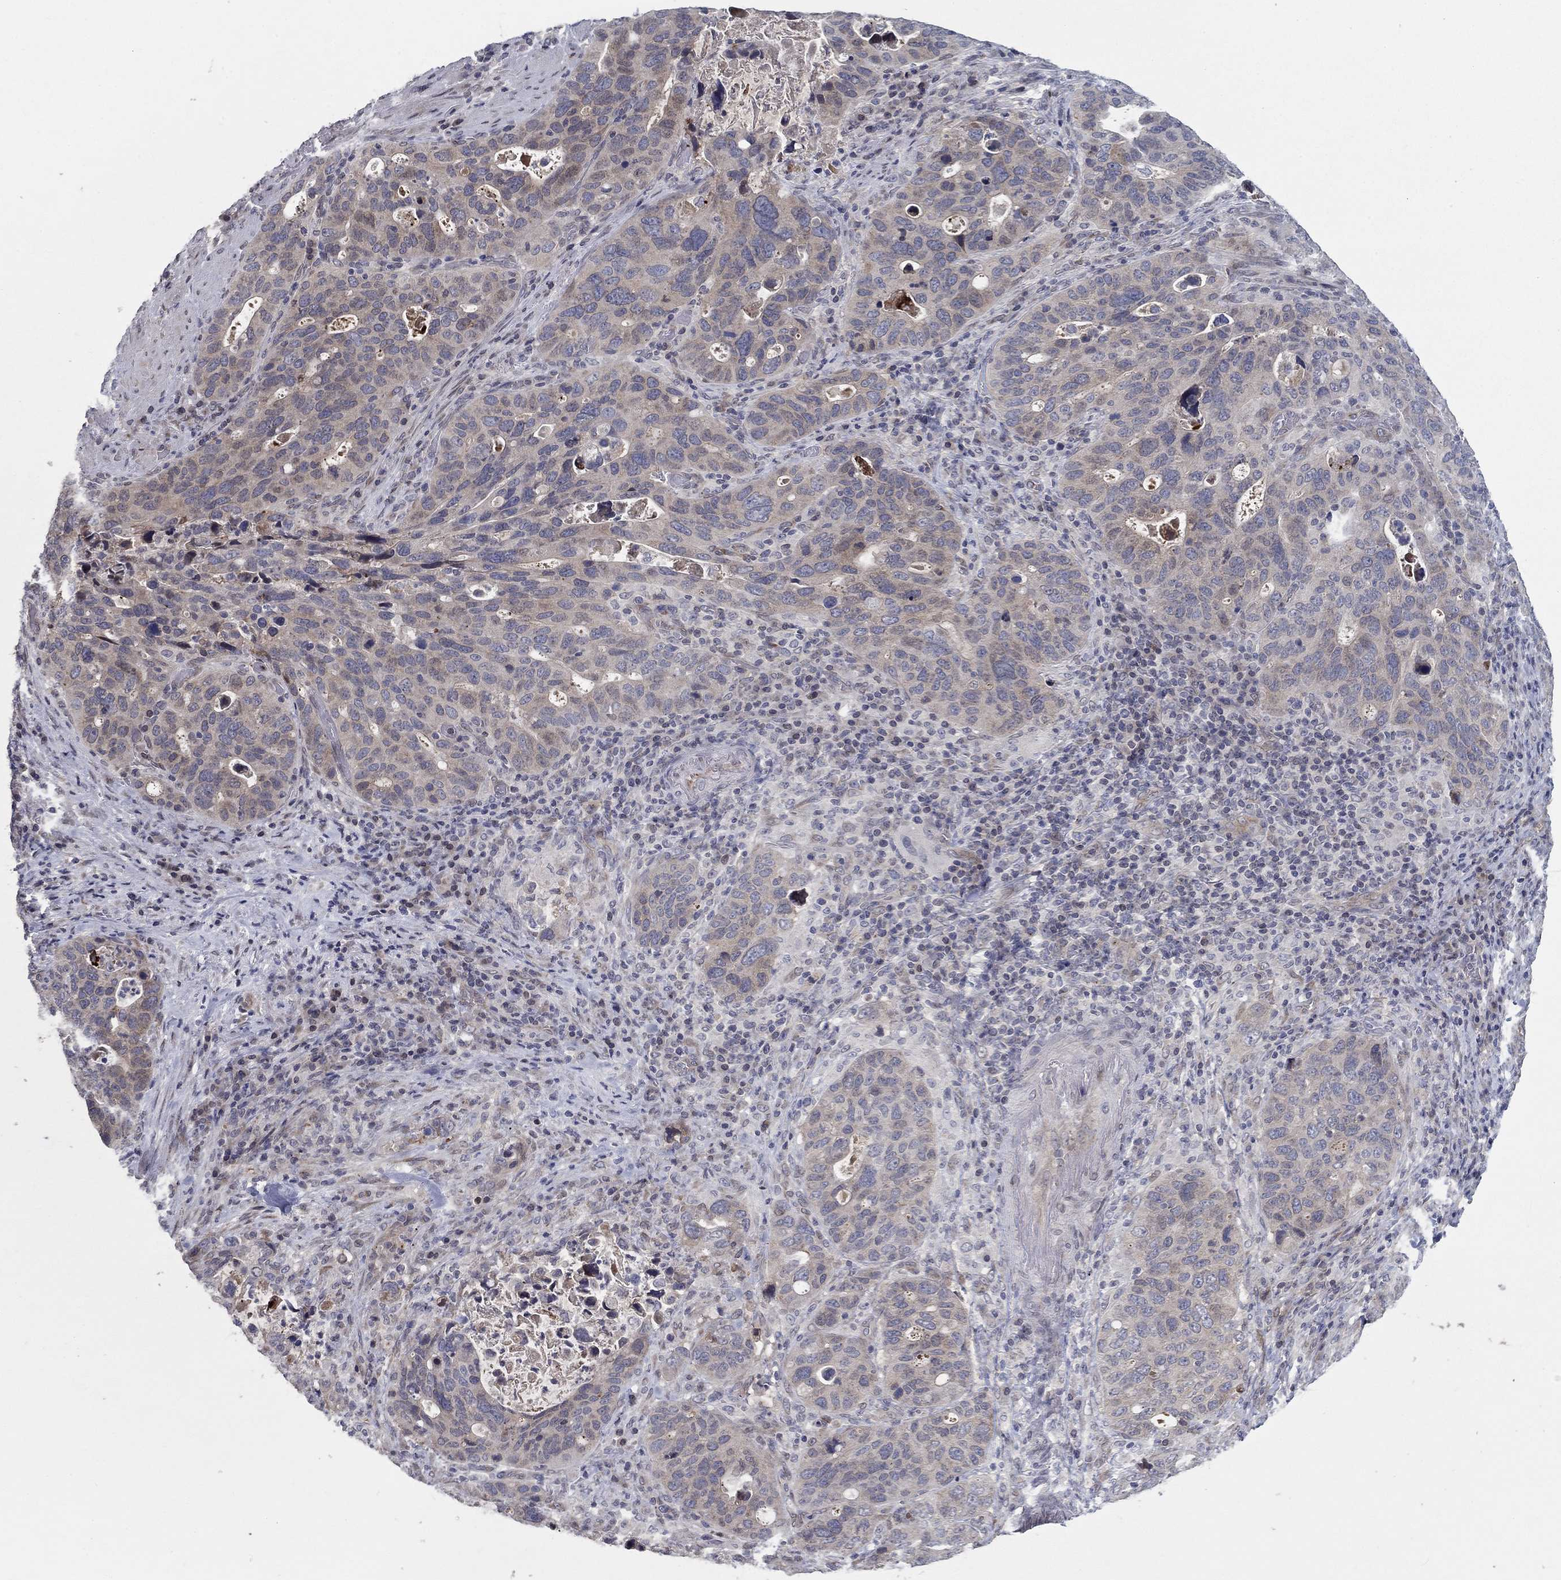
{"staining": {"intensity": "weak", "quantity": "<25%", "location": "cytoplasmic/membranous"}, "tissue": "stomach cancer", "cell_type": "Tumor cells", "image_type": "cancer", "snomed": [{"axis": "morphology", "description": "Adenocarcinoma, NOS"}, {"axis": "topography", "description": "Stomach"}], "caption": "Tumor cells show no significant protein staining in stomach cancer (adenocarcinoma). Brightfield microscopy of IHC stained with DAB (3,3'-diaminobenzidine) (brown) and hematoxylin (blue), captured at high magnification.", "gene": "CETN3", "patient": {"sex": "male", "age": 54}}